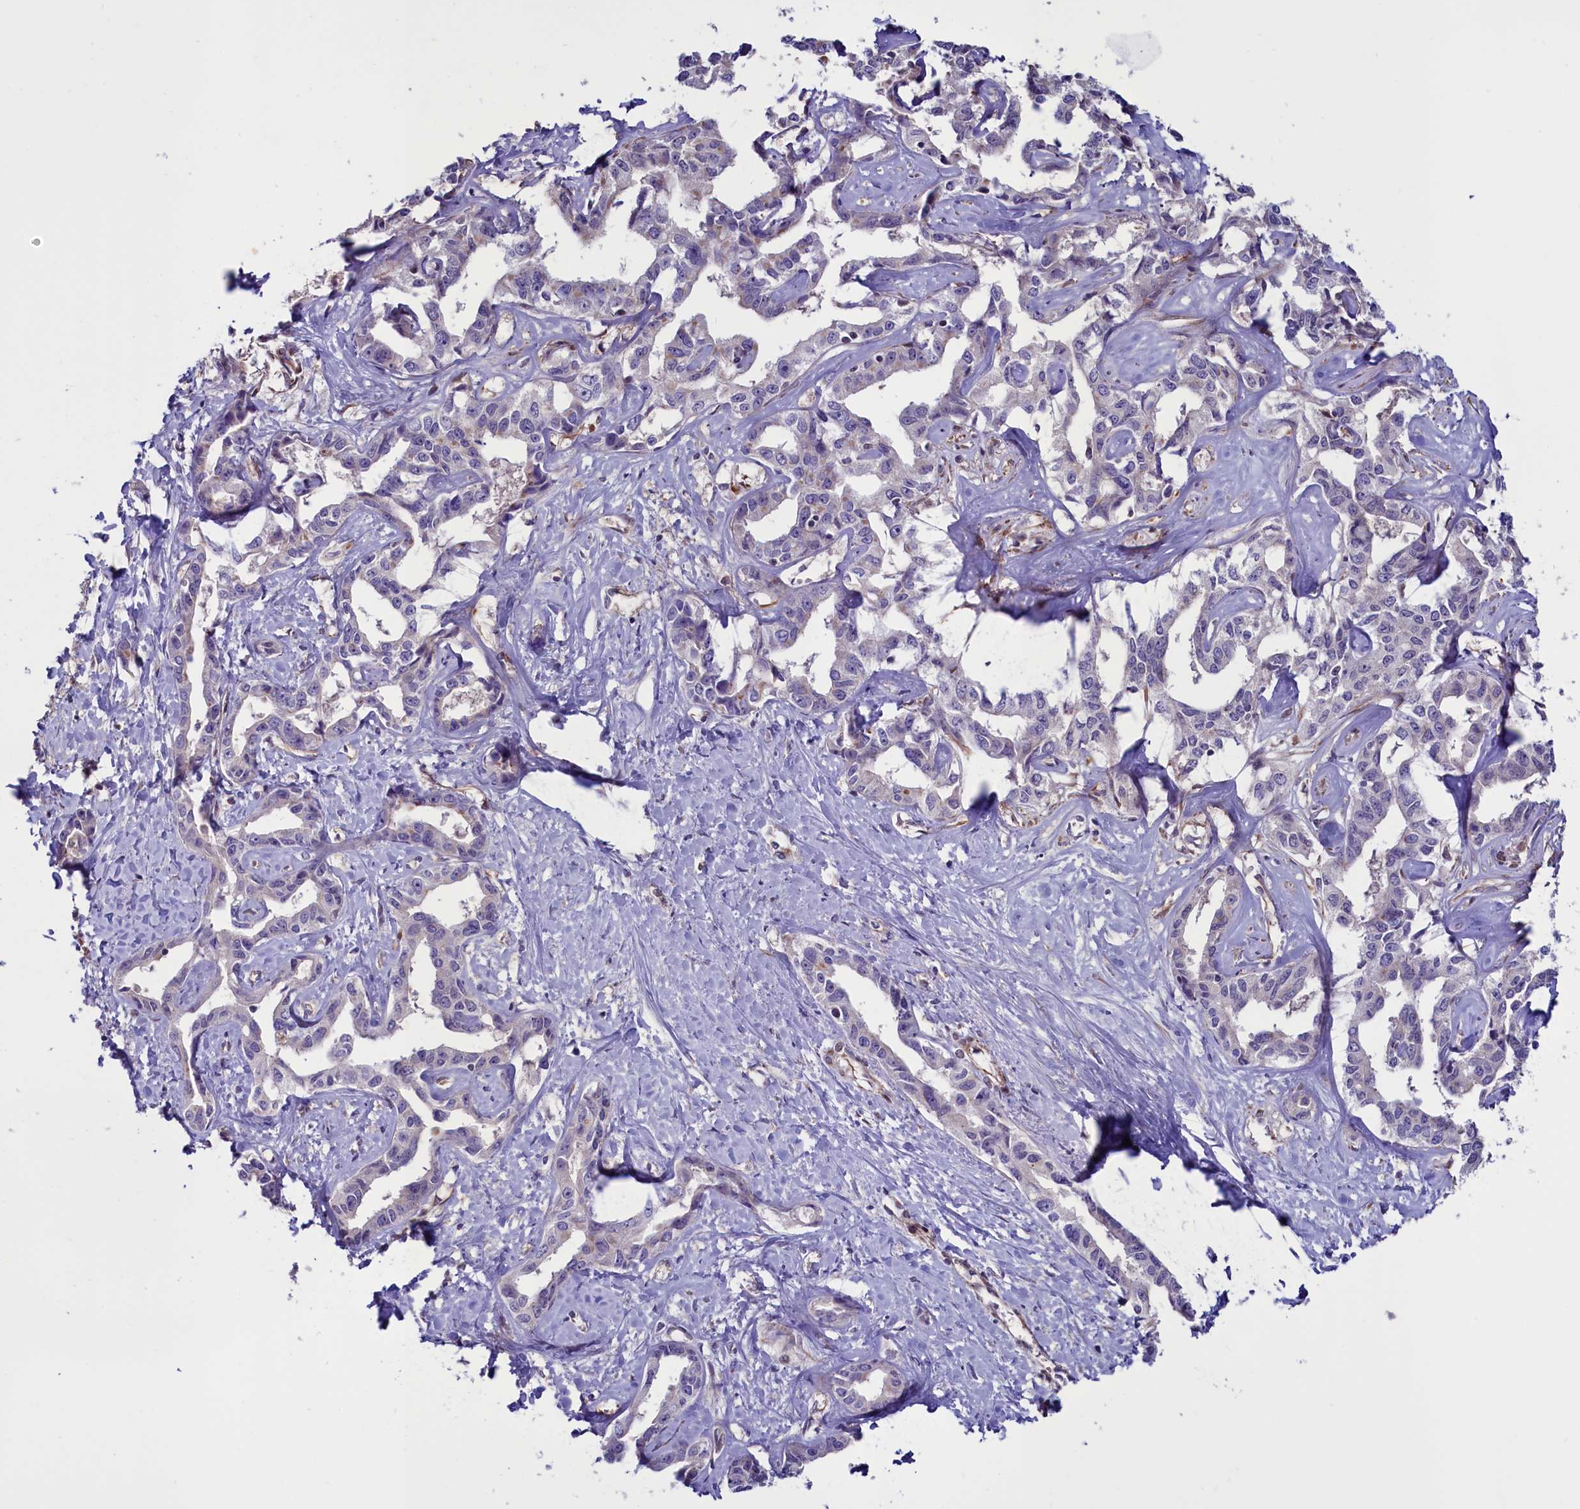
{"staining": {"intensity": "negative", "quantity": "none", "location": "none"}, "tissue": "liver cancer", "cell_type": "Tumor cells", "image_type": "cancer", "snomed": [{"axis": "morphology", "description": "Cholangiocarcinoma"}, {"axis": "topography", "description": "Liver"}], "caption": "High power microscopy histopathology image of an immunohistochemistry micrograph of cholangiocarcinoma (liver), revealing no significant expression in tumor cells.", "gene": "PDILT", "patient": {"sex": "male", "age": 59}}